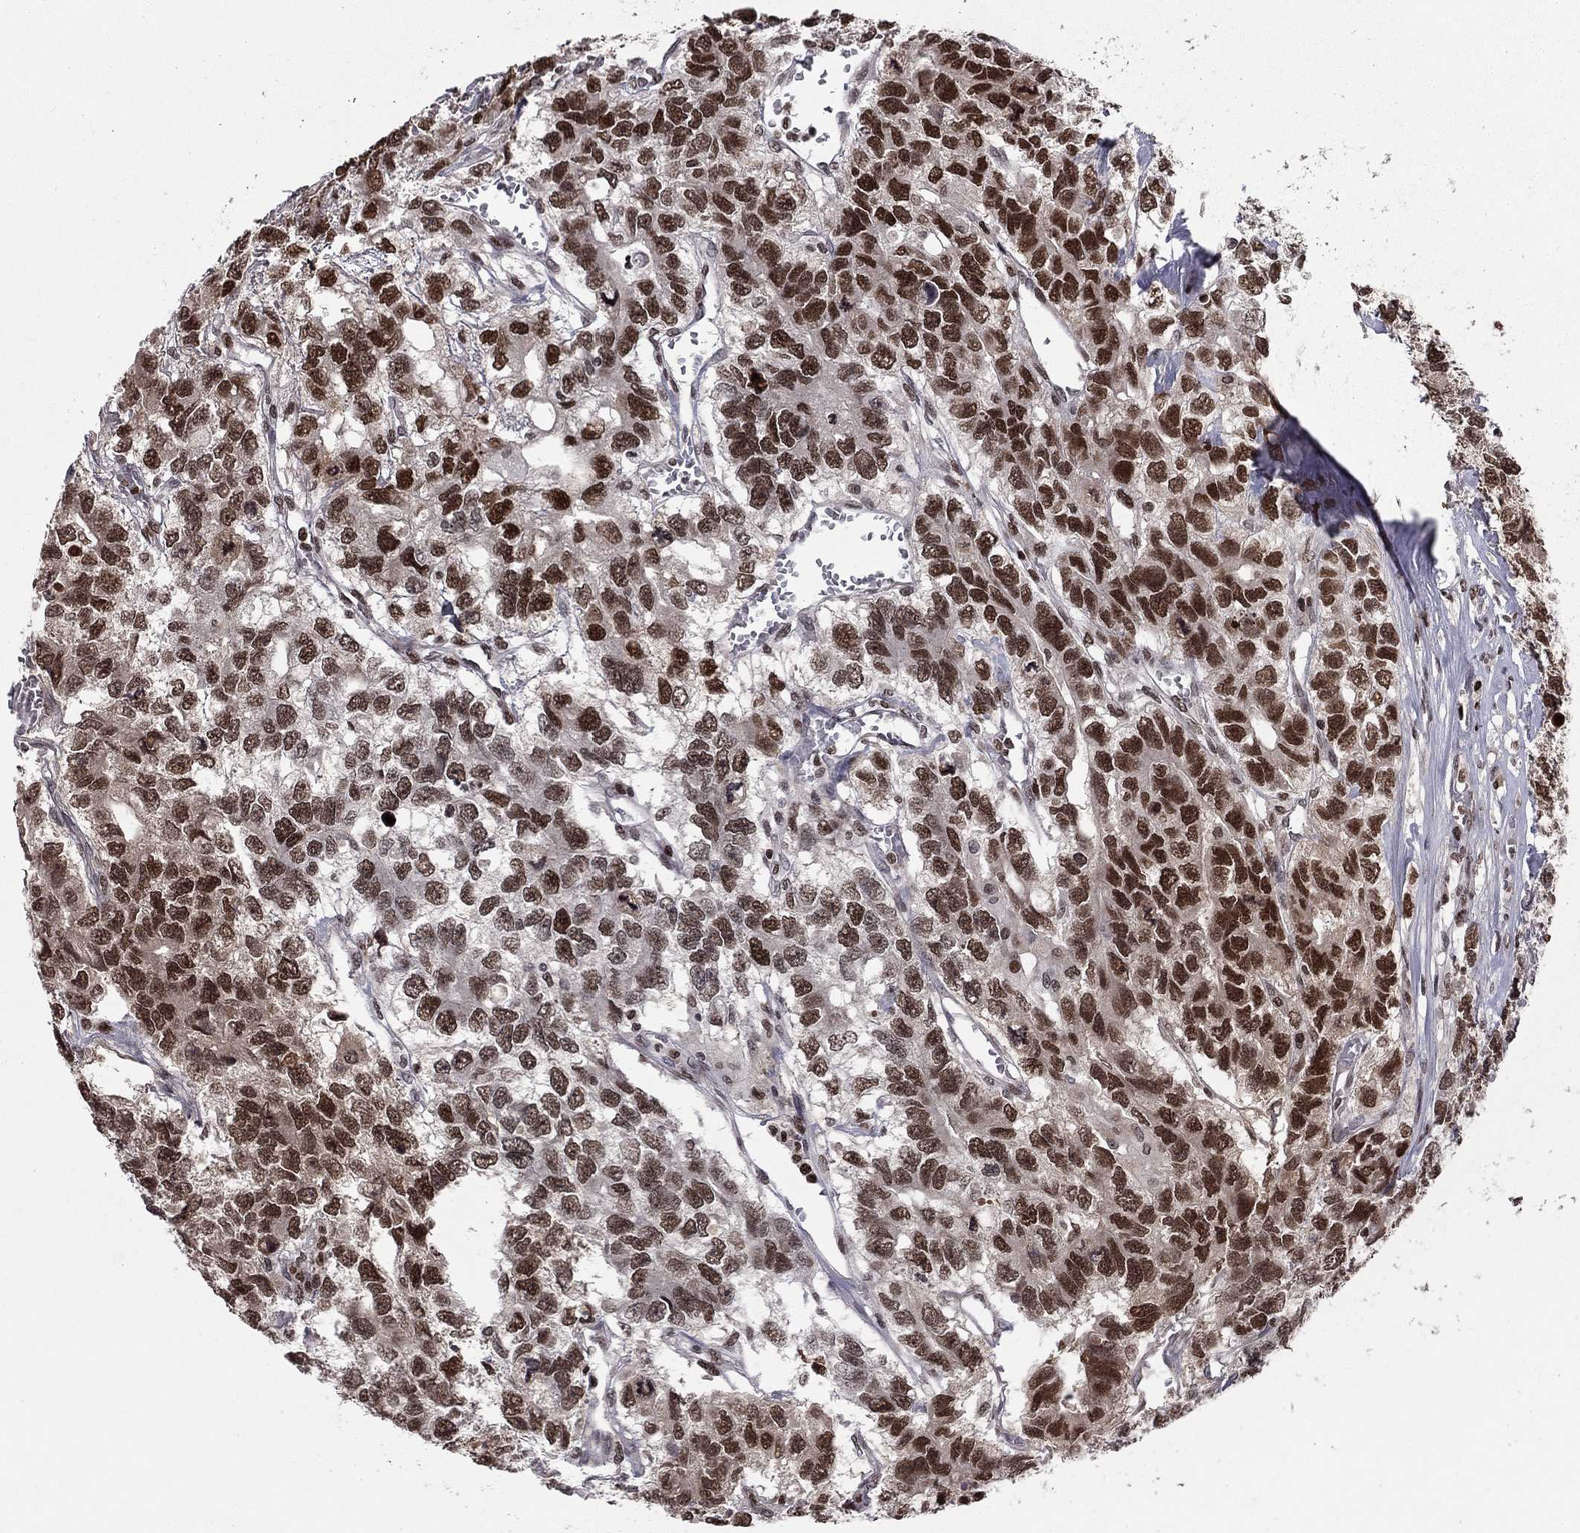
{"staining": {"intensity": "strong", "quantity": ">75%", "location": "nuclear"}, "tissue": "testis cancer", "cell_type": "Tumor cells", "image_type": "cancer", "snomed": [{"axis": "morphology", "description": "Seminoma, NOS"}, {"axis": "topography", "description": "Testis"}], "caption": "Immunohistochemical staining of seminoma (testis) shows strong nuclear protein expression in approximately >75% of tumor cells.", "gene": "RNASEH2C", "patient": {"sex": "male", "age": 52}}